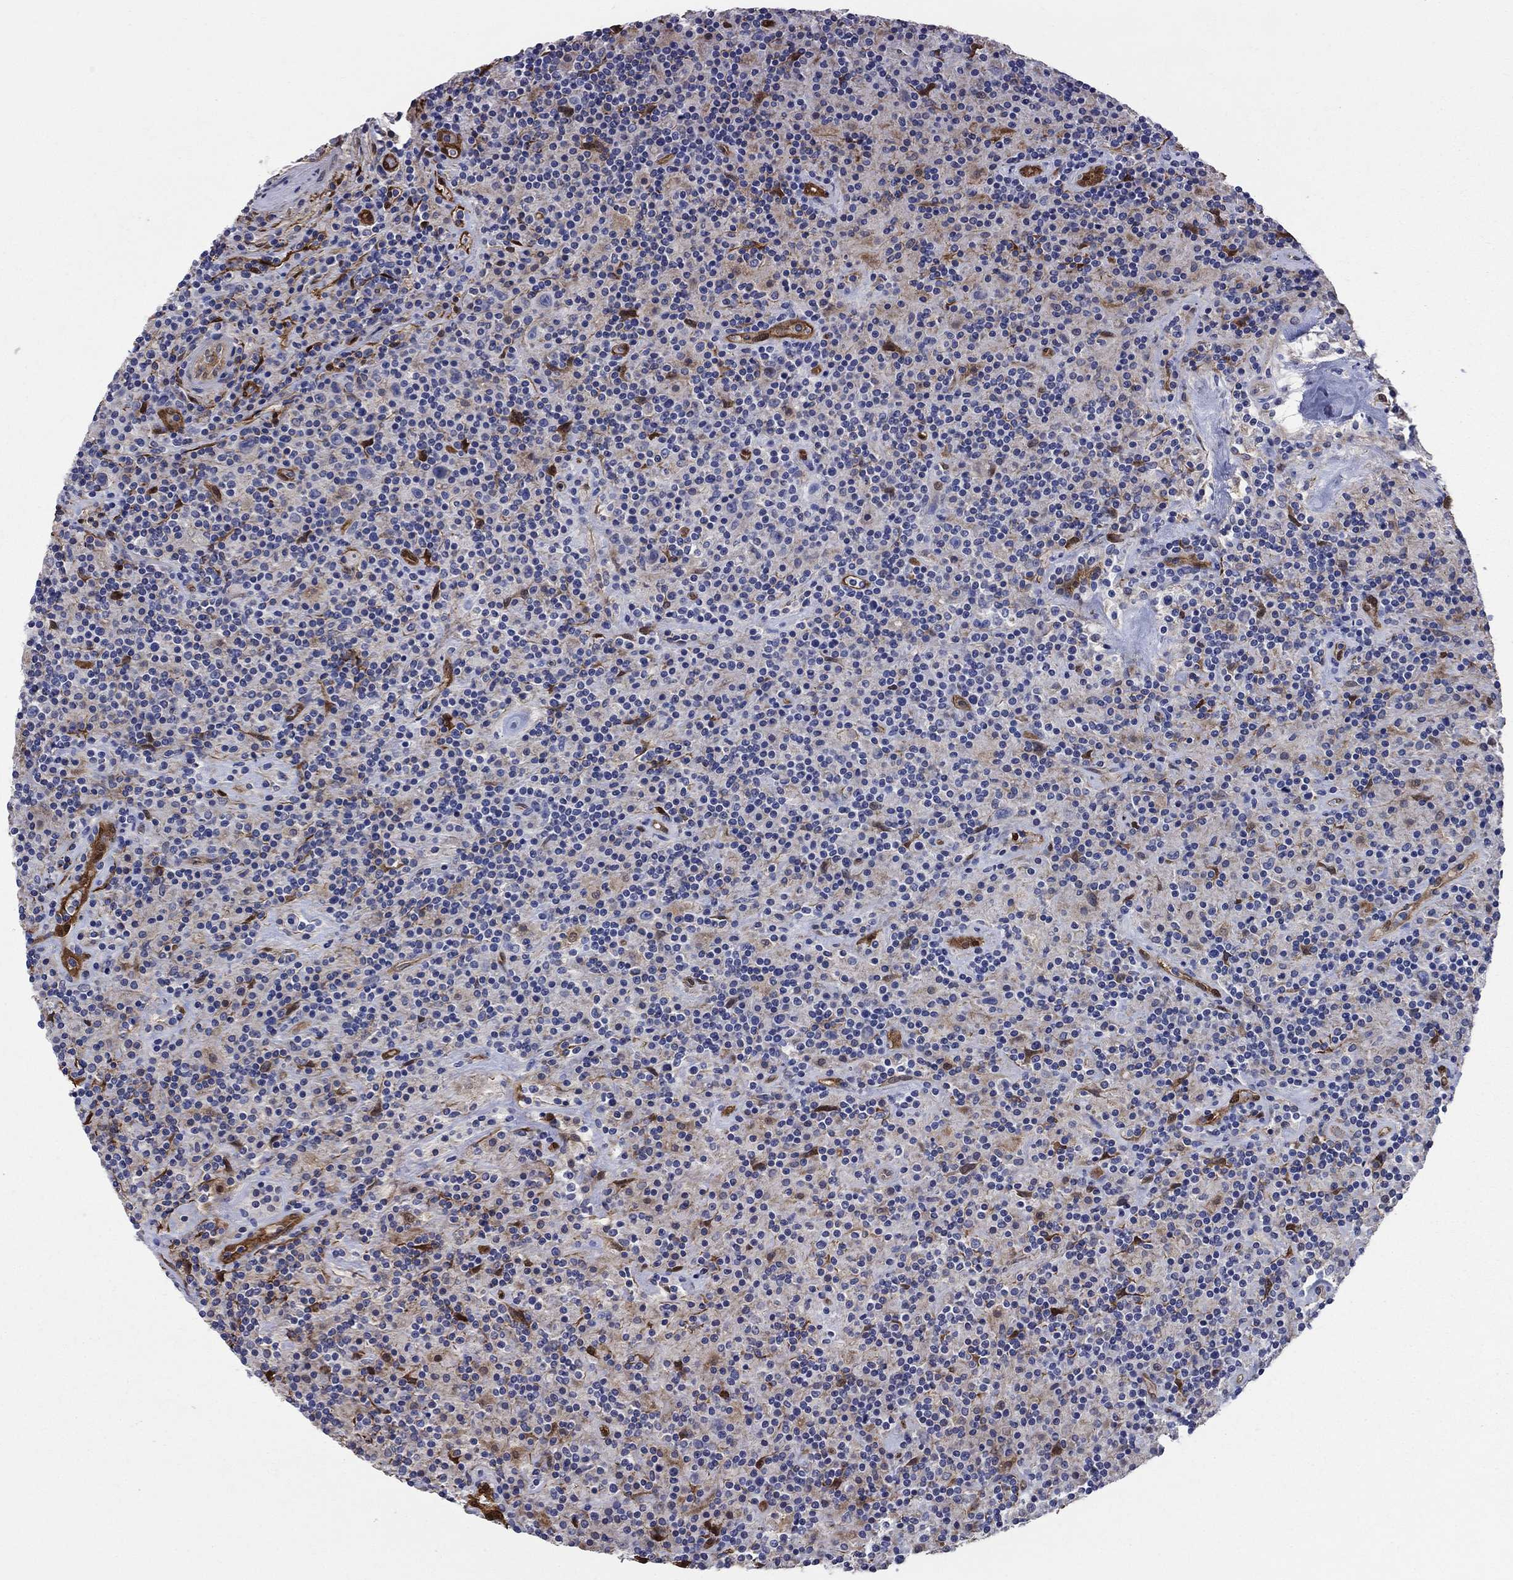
{"staining": {"intensity": "negative", "quantity": "none", "location": "none"}, "tissue": "lymphoma", "cell_type": "Tumor cells", "image_type": "cancer", "snomed": [{"axis": "morphology", "description": "Hodgkin's disease, NOS"}, {"axis": "topography", "description": "Lymph node"}], "caption": "Immunohistochemical staining of Hodgkin's disease shows no significant positivity in tumor cells.", "gene": "EMP2", "patient": {"sex": "male", "age": 70}}